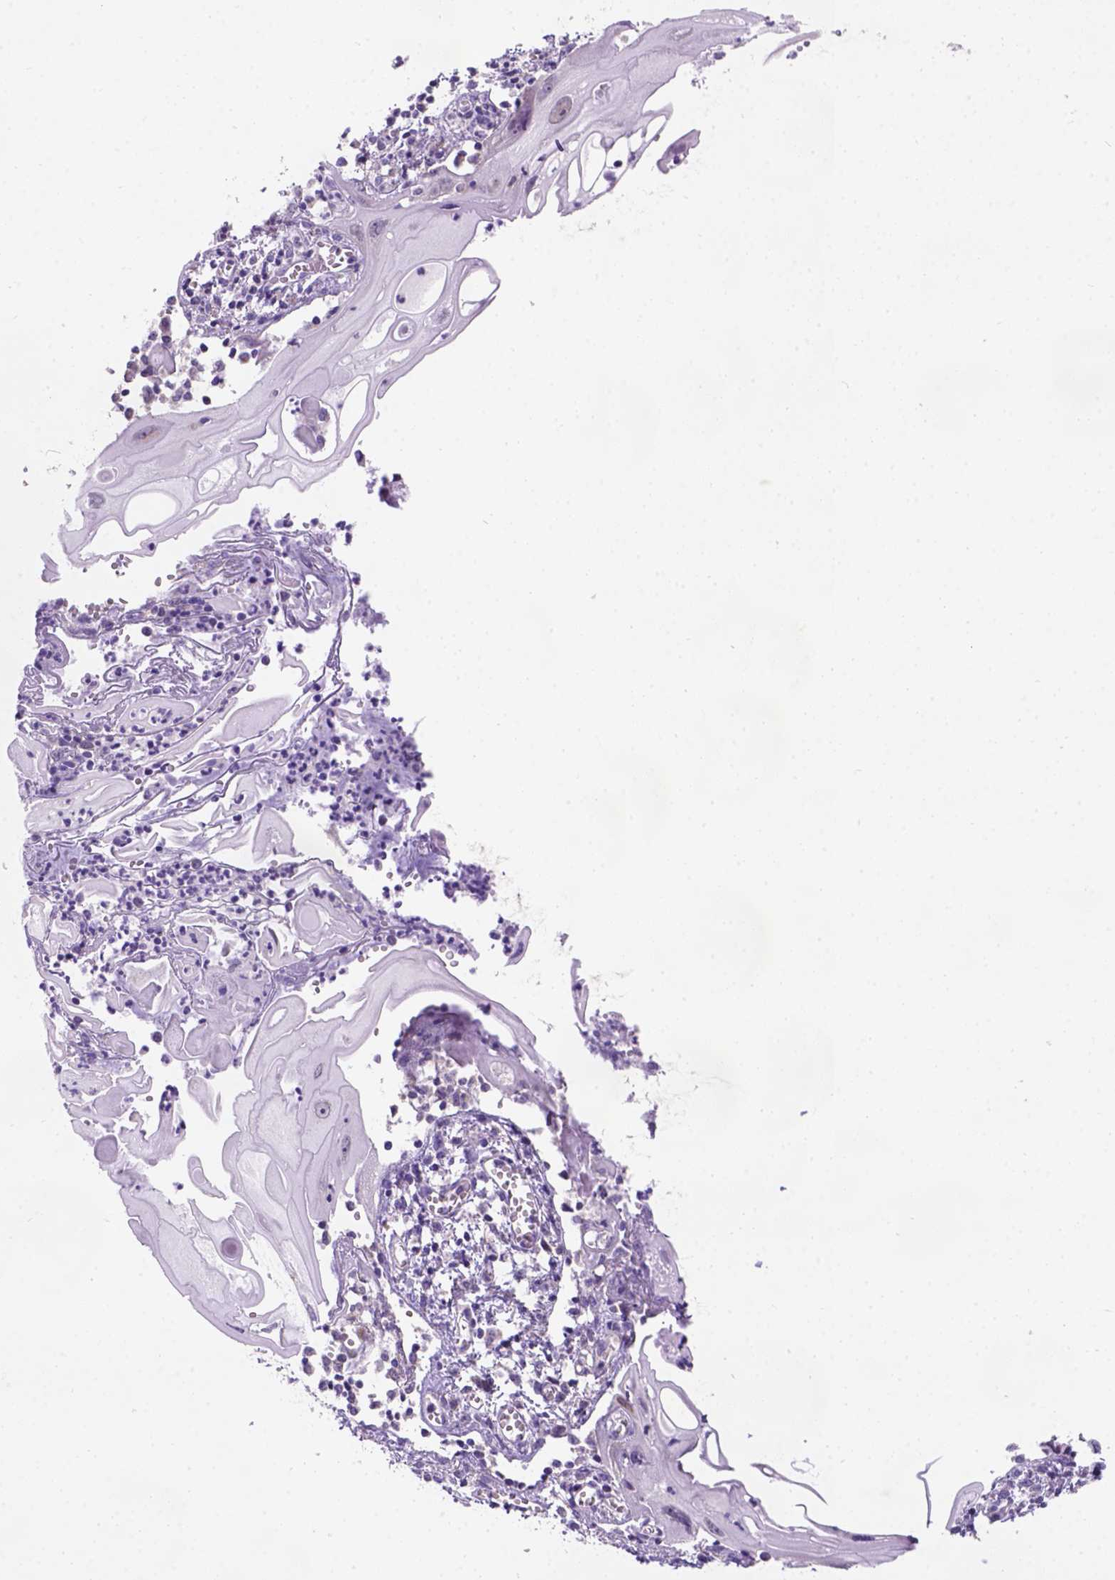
{"staining": {"intensity": "negative", "quantity": "none", "location": "none"}, "tissue": "cervical cancer", "cell_type": "Tumor cells", "image_type": "cancer", "snomed": [{"axis": "morphology", "description": "Squamous cell carcinoma, NOS"}, {"axis": "topography", "description": "Cervix"}], "caption": "Immunohistochemistry of cervical squamous cell carcinoma reveals no positivity in tumor cells.", "gene": "L2HGDH", "patient": {"sex": "female", "age": 30}}